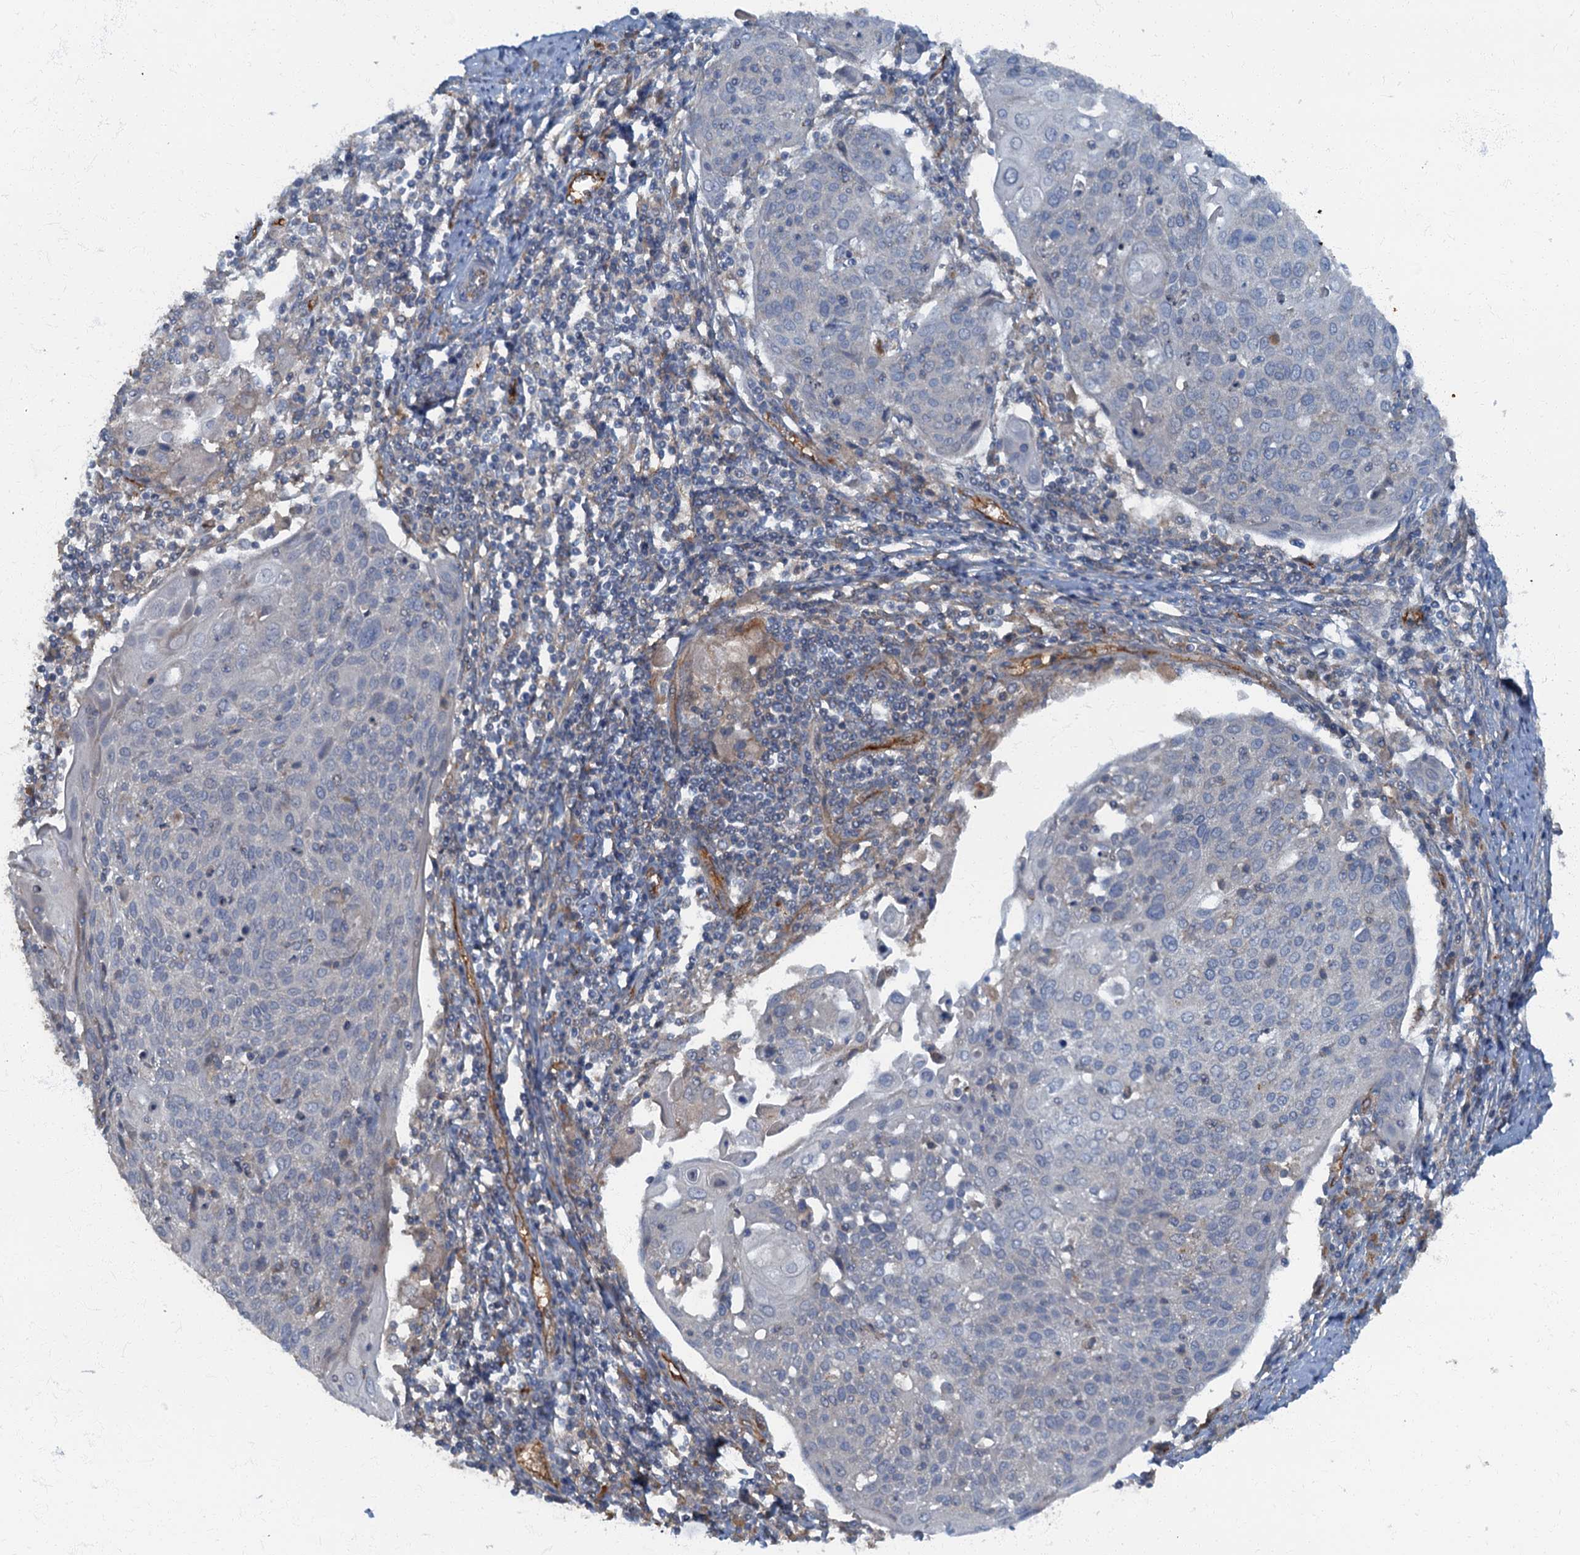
{"staining": {"intensity": "negative", "quantity": "none", "location": "none"}, "tissue": "cervical cancer", "cell_type": "Tumor cells", "image_type": "cancer", "snomed": [{"axis": "morphology", "description": "Squamous cell carcinoma, NOS"}, {"axis": "topography", "description": "Cervix"}], "caption": "Tumor cells are negative for brown protein staining in squamous cell carcinoma (cervical).", "gene": "ARL11", "patient": {"sex": "female", "age": 67}}